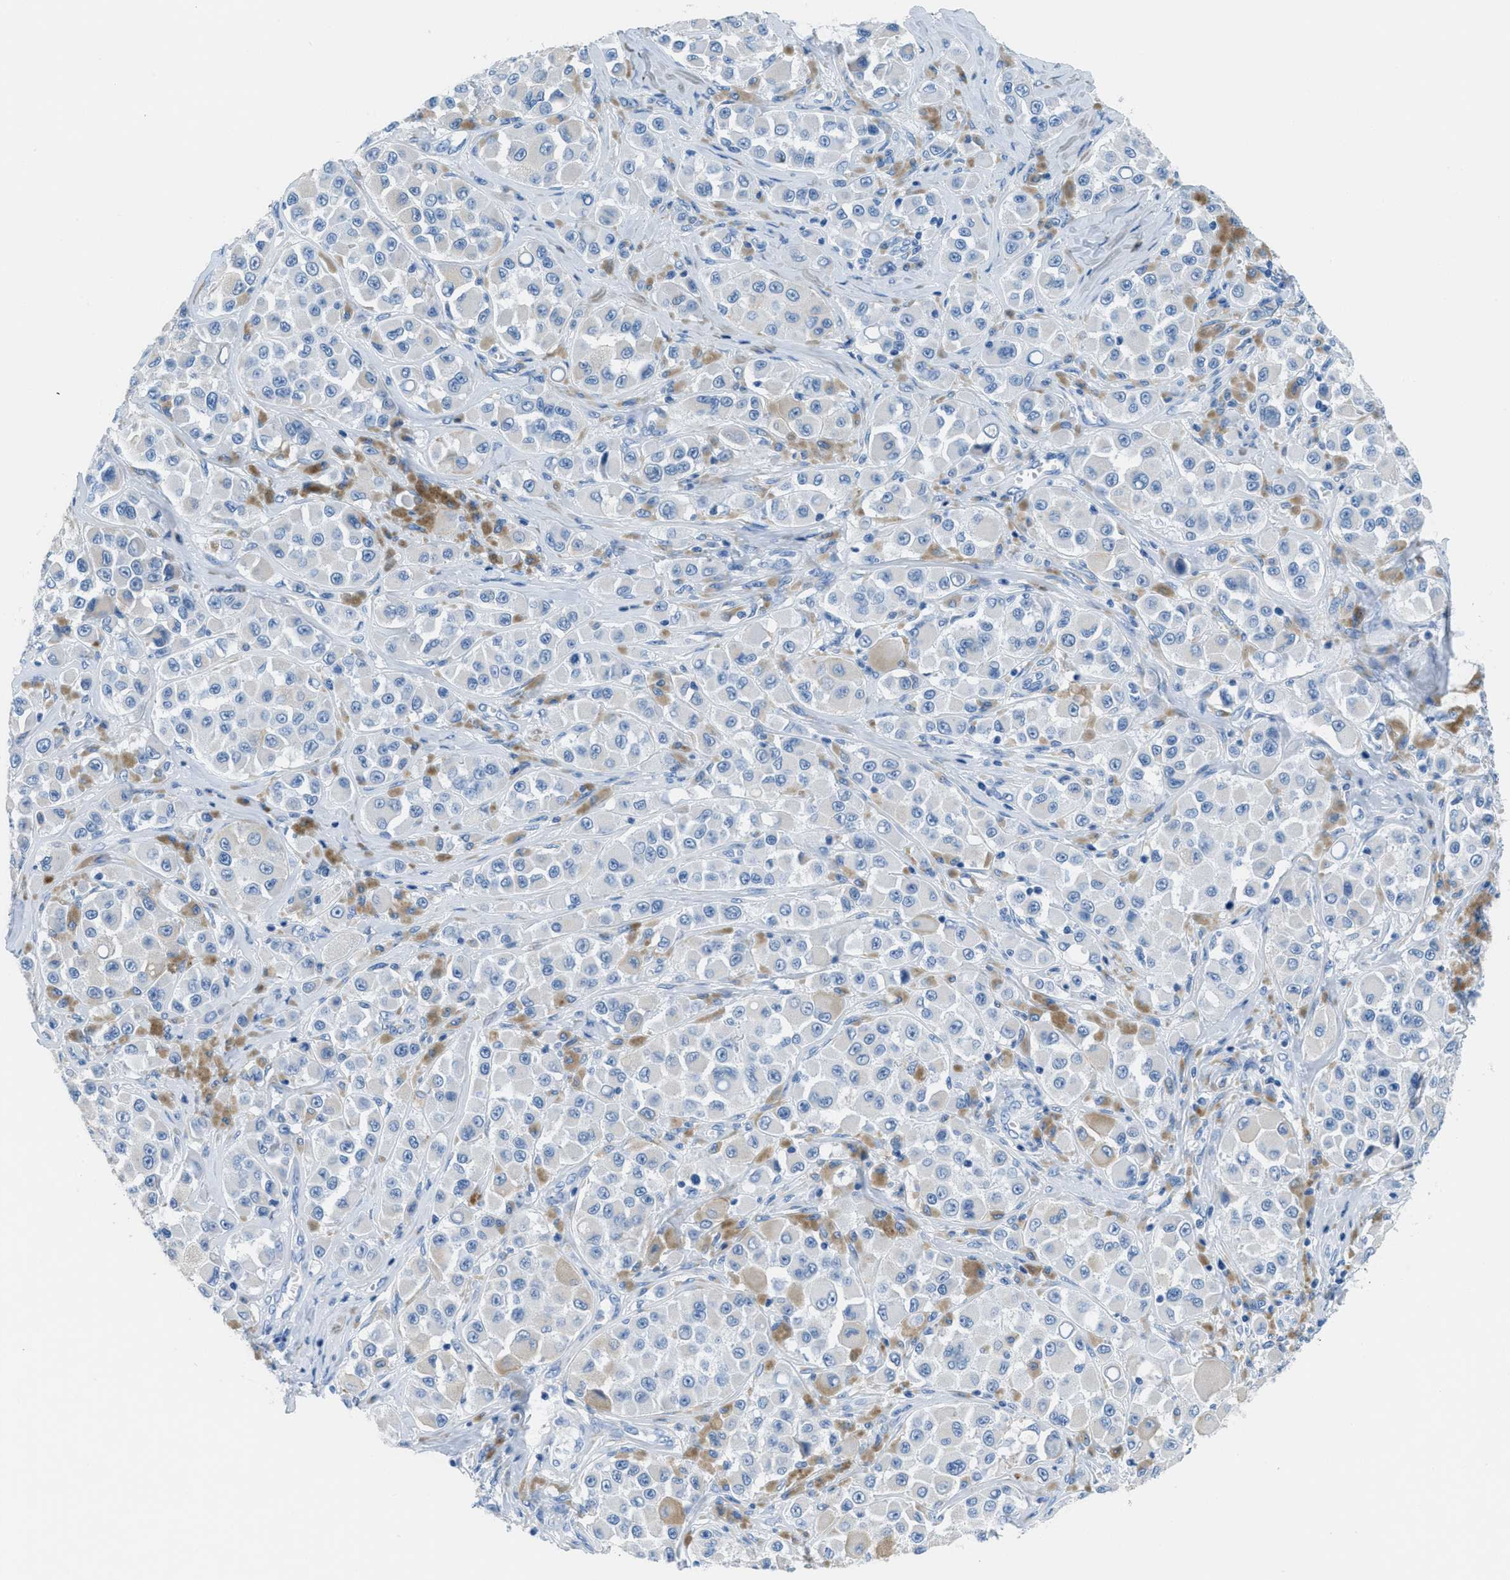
{"staining": {"intensity": "negative", "quantity": "none", "location": "none"}, "tissue": "melanoma", "cell_type": "Tumor cells", "image_type": "cancer", "snomed": [{"axis": "morphology", "description": "Malignant melanoma, NOS"}, {"axis": "topography", "description": "Skin"}], "caption": "A high-resolution image shows IHC staining of malignant melanoma, which exhibits no significant staining in tumor cells.", "gene": "MGARP", "patient": {"sex": "male", "age": 84}}